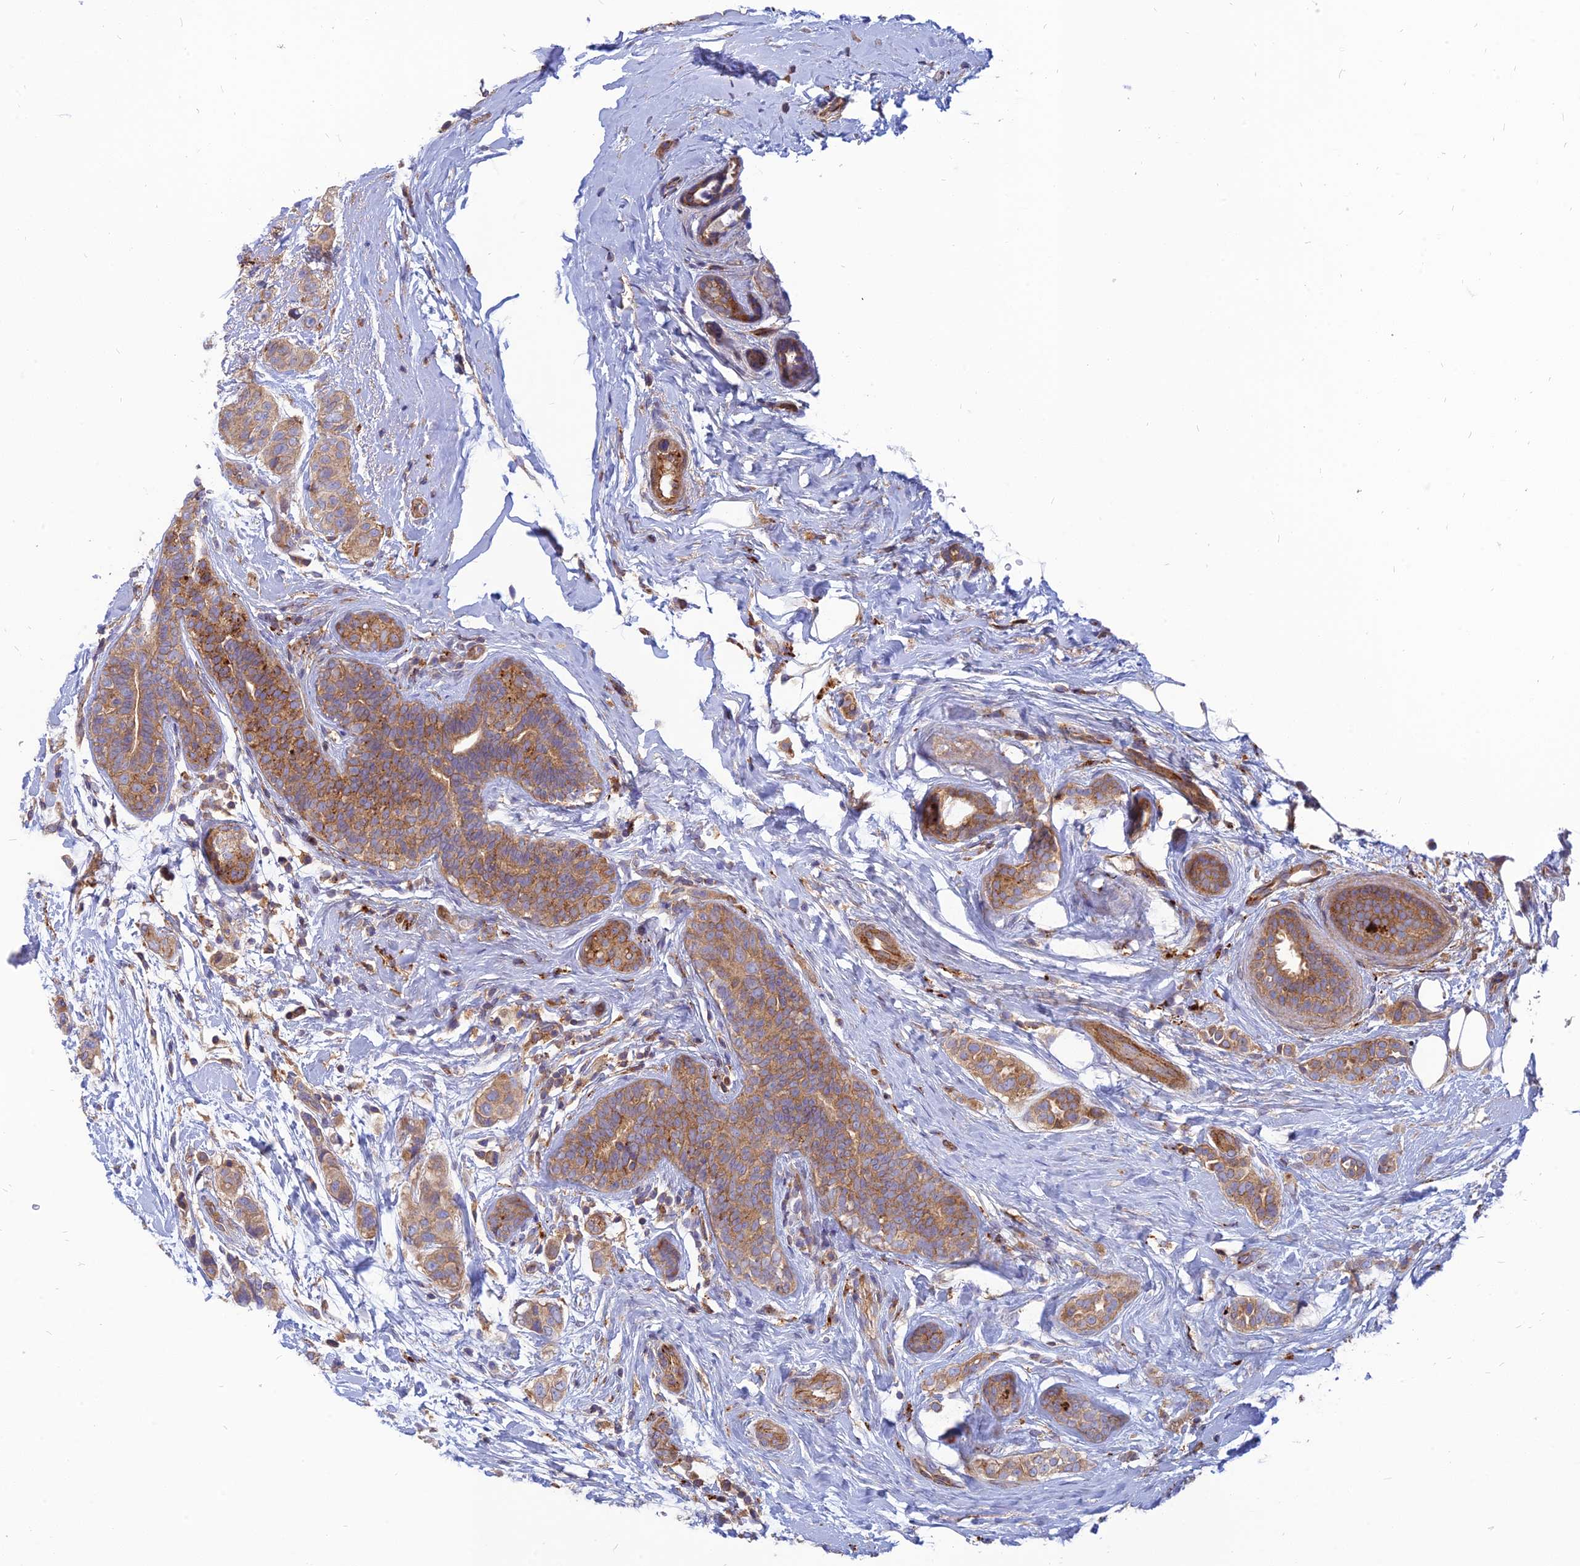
{"staining": {"intensity": "moderate", "quantity": "<25%", "location": "cytoplasmic/membranous"}, "tissue": "breast cancer", "cell_type": "Tumor cells", "image_type": "cancer", "snomed": [{"axis": "morphology", "description": "Lobular carcinoma"}, {"axis": "topography", "description": "Breast"}], "caption": "Protein staining shows moderate cytoplasmic/membranous expression in approximately <25% of tumor cells in breast cancer (lobular carcinoma).", "gene": "PHKA2", "patient": {"sex": "female", "age": 51}}